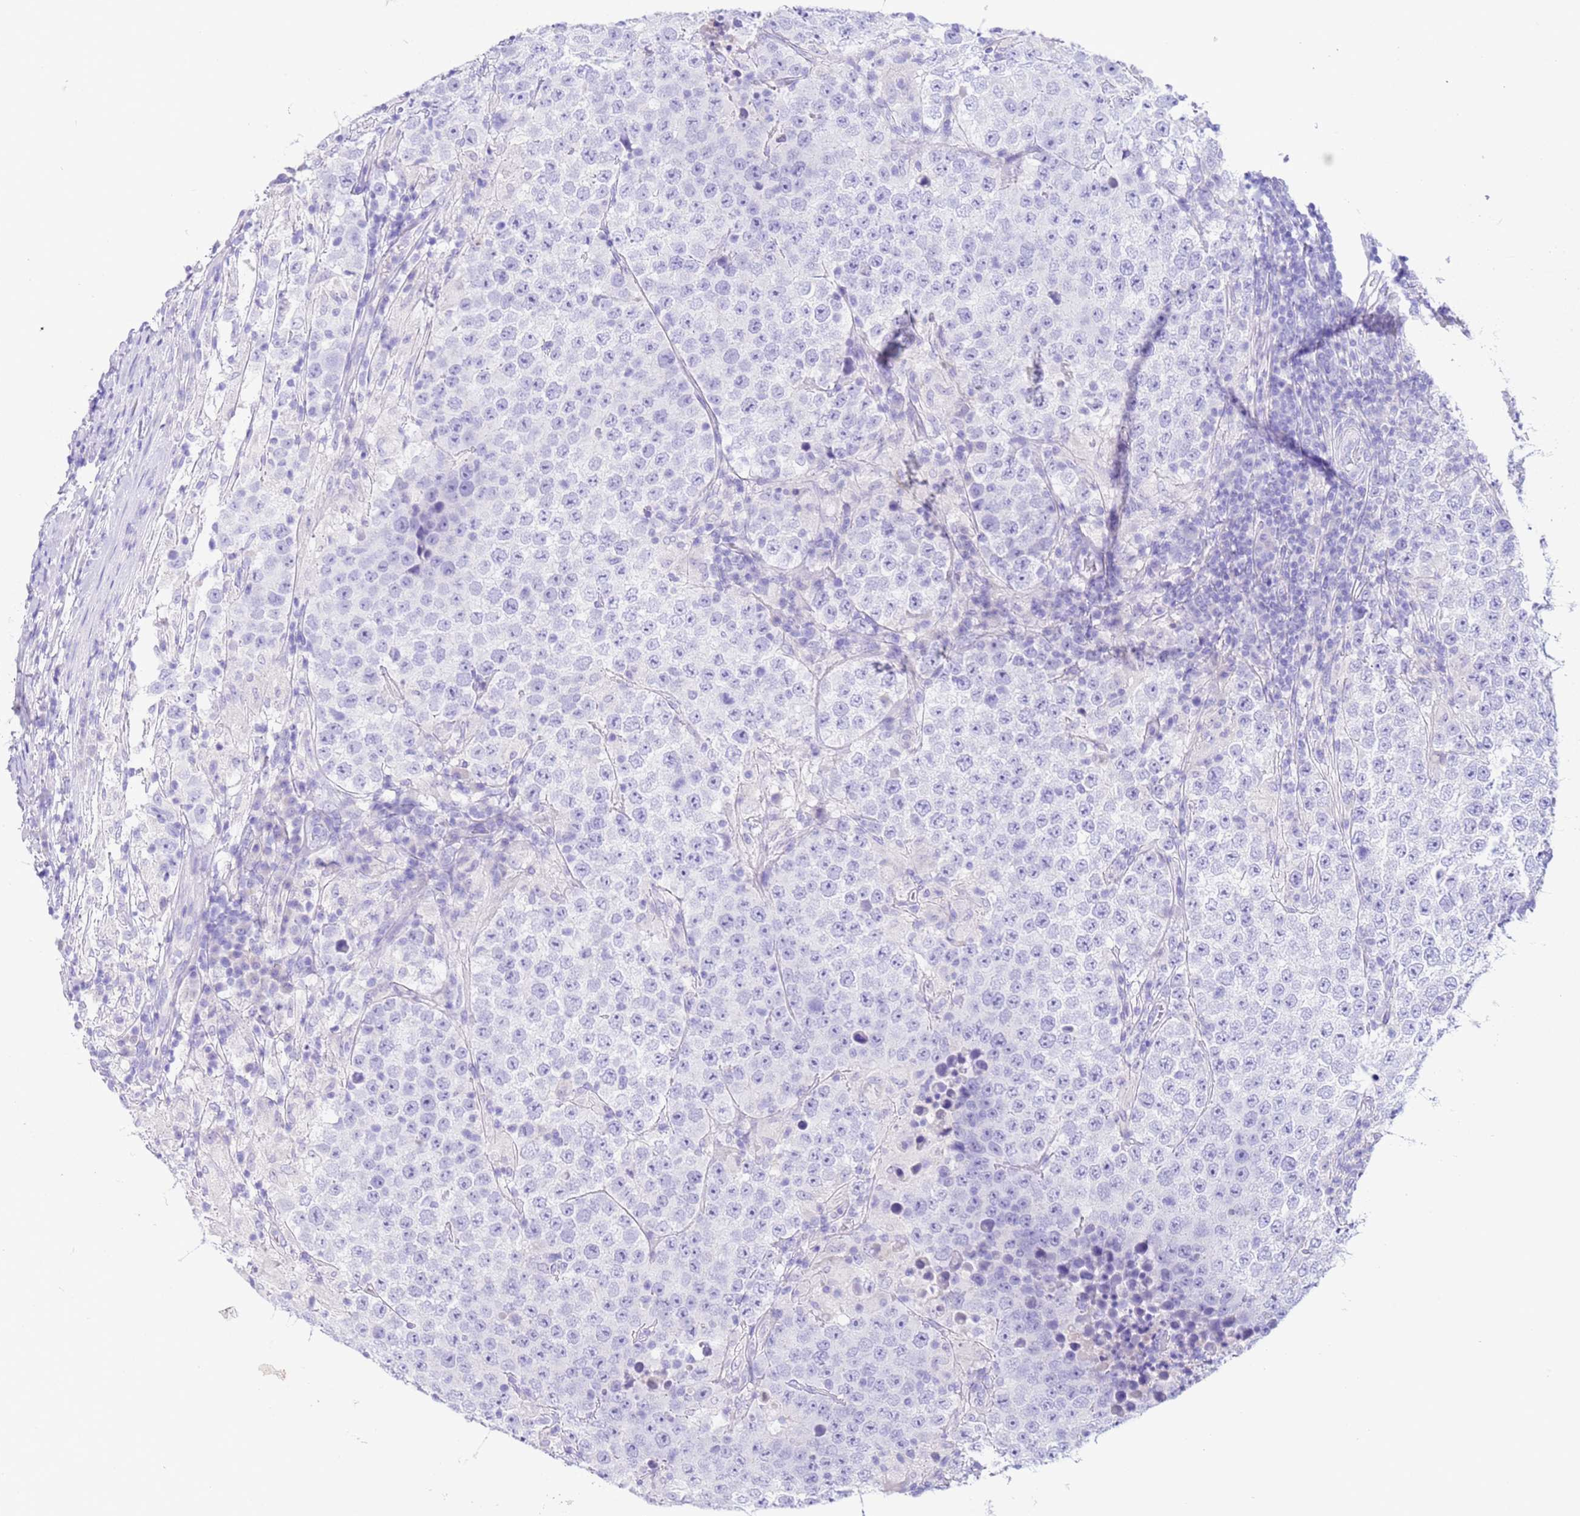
{"staining": {"intensity": "negative", "quantity": "none", "location": "none"}, "tissue": "testis cancer", "cell_type": "Tumor cells", "image_type": "cancer", "snomed": [{"axis": "morphology", "description": "Normal tissue, NOS"}, {"axis": "morphology", "description": "Urothelial carcinoma, High grade"}, {"axis": "morphology", "description": "Seminoma, NOS"}, {"axis": "morphology", "description": "Carcinoma, Embryonal, NOS"}, {"axis": "topography", "description": "Urinary bladder"}, {"axis": "topography", "description": "Testis"}], "caption": "A micrograph of seminoma (testis) stained for a protein reveals no brown staining in tumor cells.", "gene": "CPB1", "patient": {"sex": "male", "age": 41}}